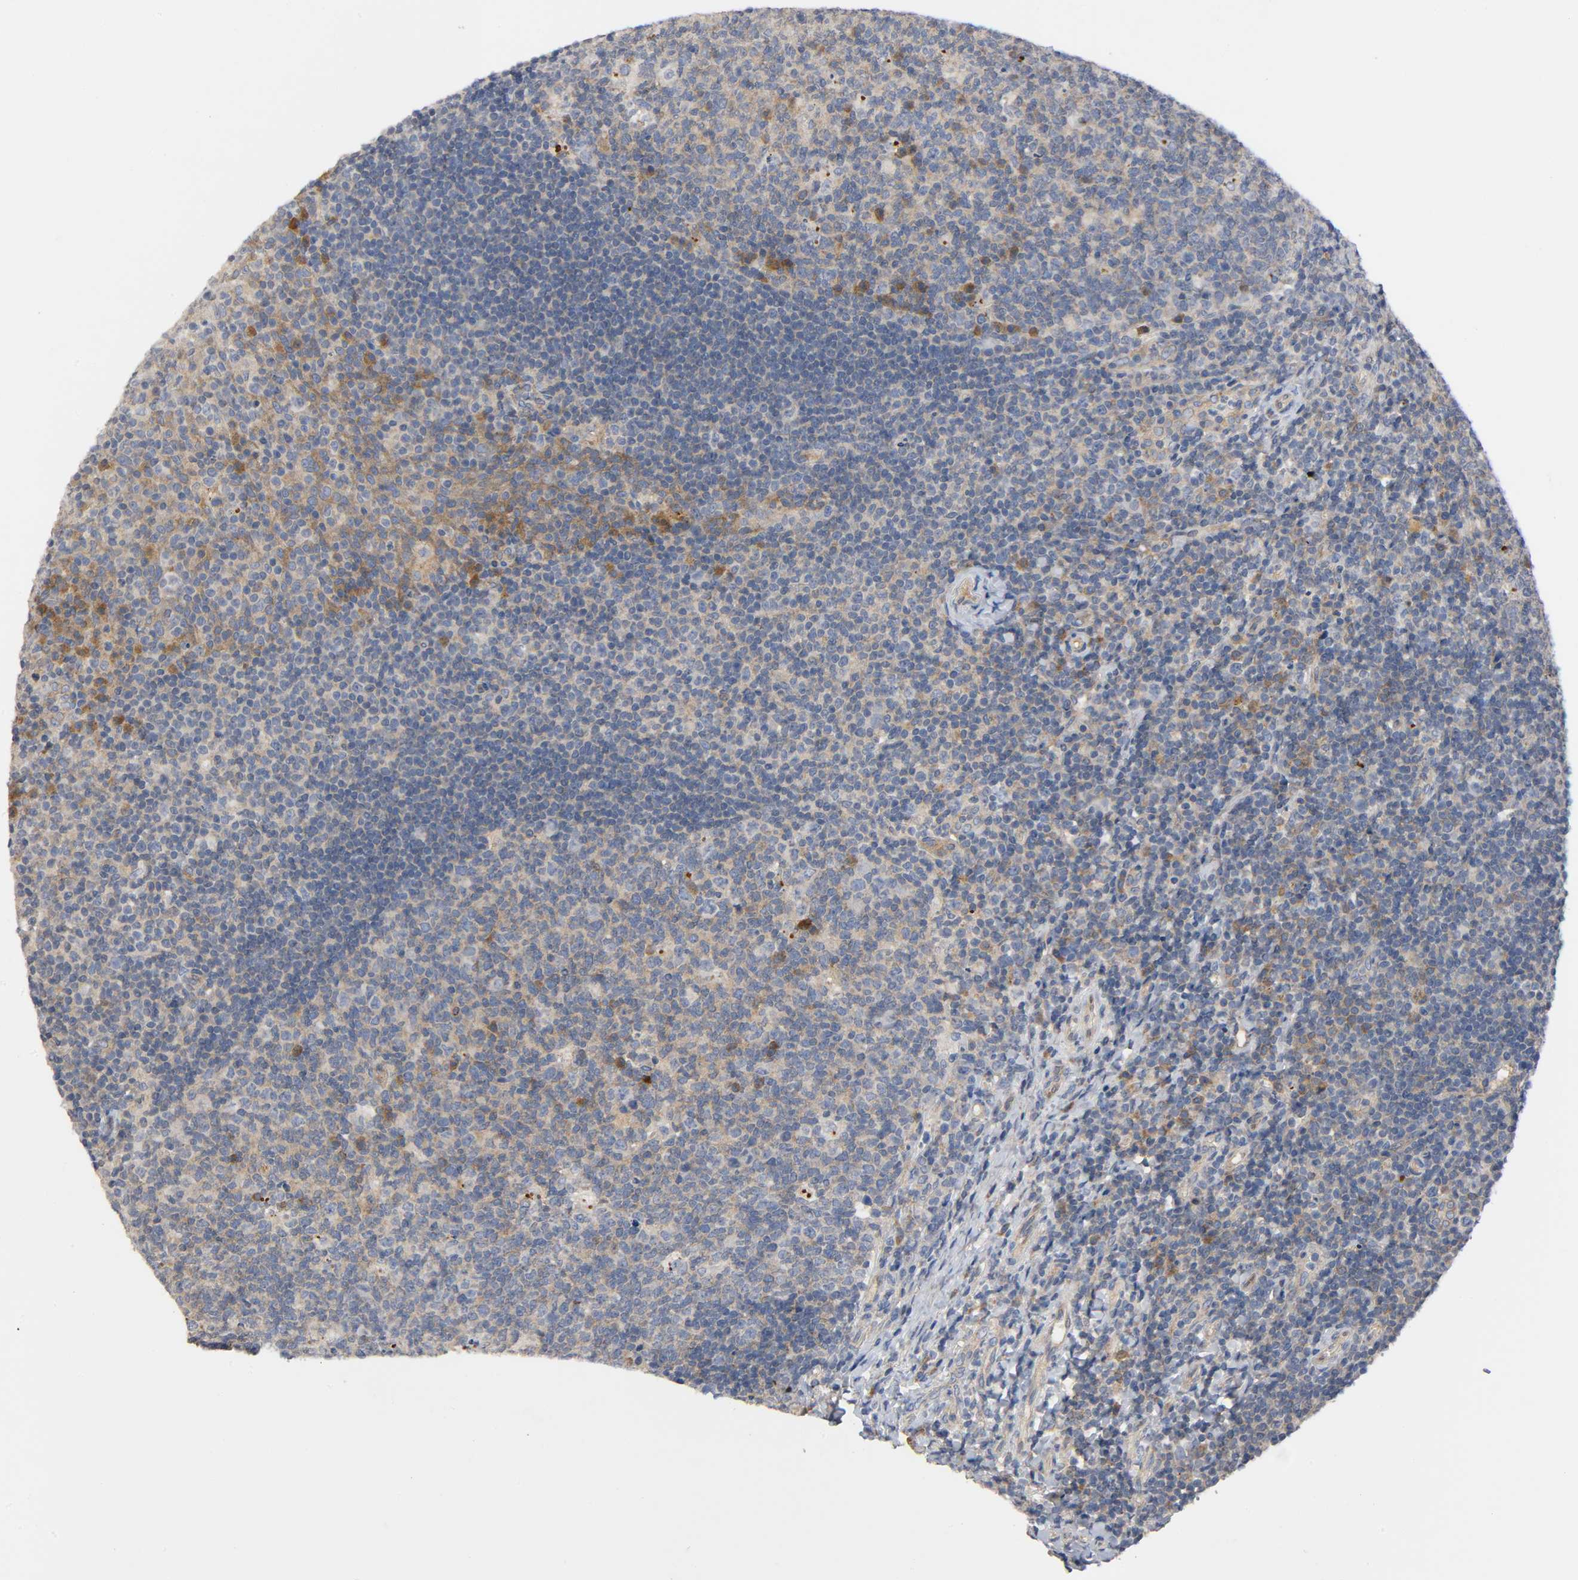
{"staining": {"intensity": "moderate", "quantity": ">75%", "location": "cytoplasmic/membranous"}, "tissue": "tonsil", "cell_type": "Germinal center cells", "image_type": "normal", "snomed": [{"axis": "morphology", "description": "Normal tissue, NOS"}, {"axis": "topography", "description": "Tonsil"}], "caption": "A brown stain labels moderate cytoplasmic/membranous positivity of a protein in germinal center cells of normal human tonsil. The staining was performed using DAB (3,3'-diaminobenzidine), with brown indicating positive protein expression. Nuclei are stained blue with hematoxylin.", "gene": "HDAC6", "patient": {"sex": "male", "age": 17}}